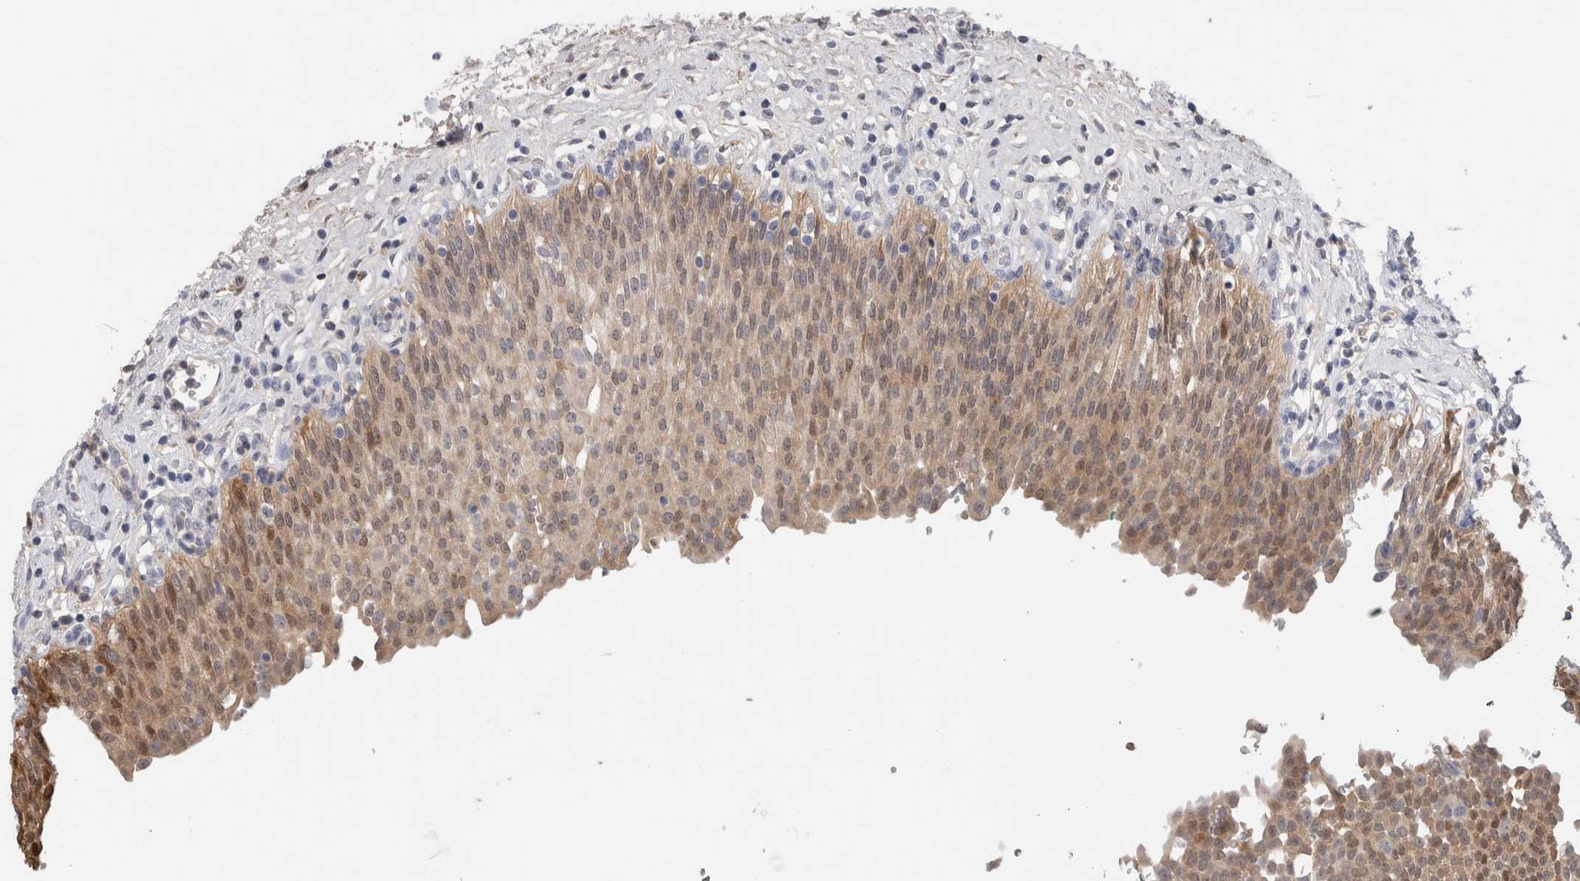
{"staining": {"intensity": "weak", "quantity": "25%-75%", "location": "cytoplasmic/membranous"}, "tissue": "urinary bladder", "cell_type": "Urothelial cells", "image_type": "normal", "snomed": [{"axis": "morphology", "description": "Urothelial carcinoma, High grade"}, {"axis": "topography", "description": "Urinary bladder"}], "caption": "Immunohistochemical staining of normal urinary bladder demonstrates low levels of weak cytoplasmic/membranous positivity in approximately 25%-75% of urothelial cells.", "gene": "FABP4", "patient": {"sex": "male", "age": 46}}